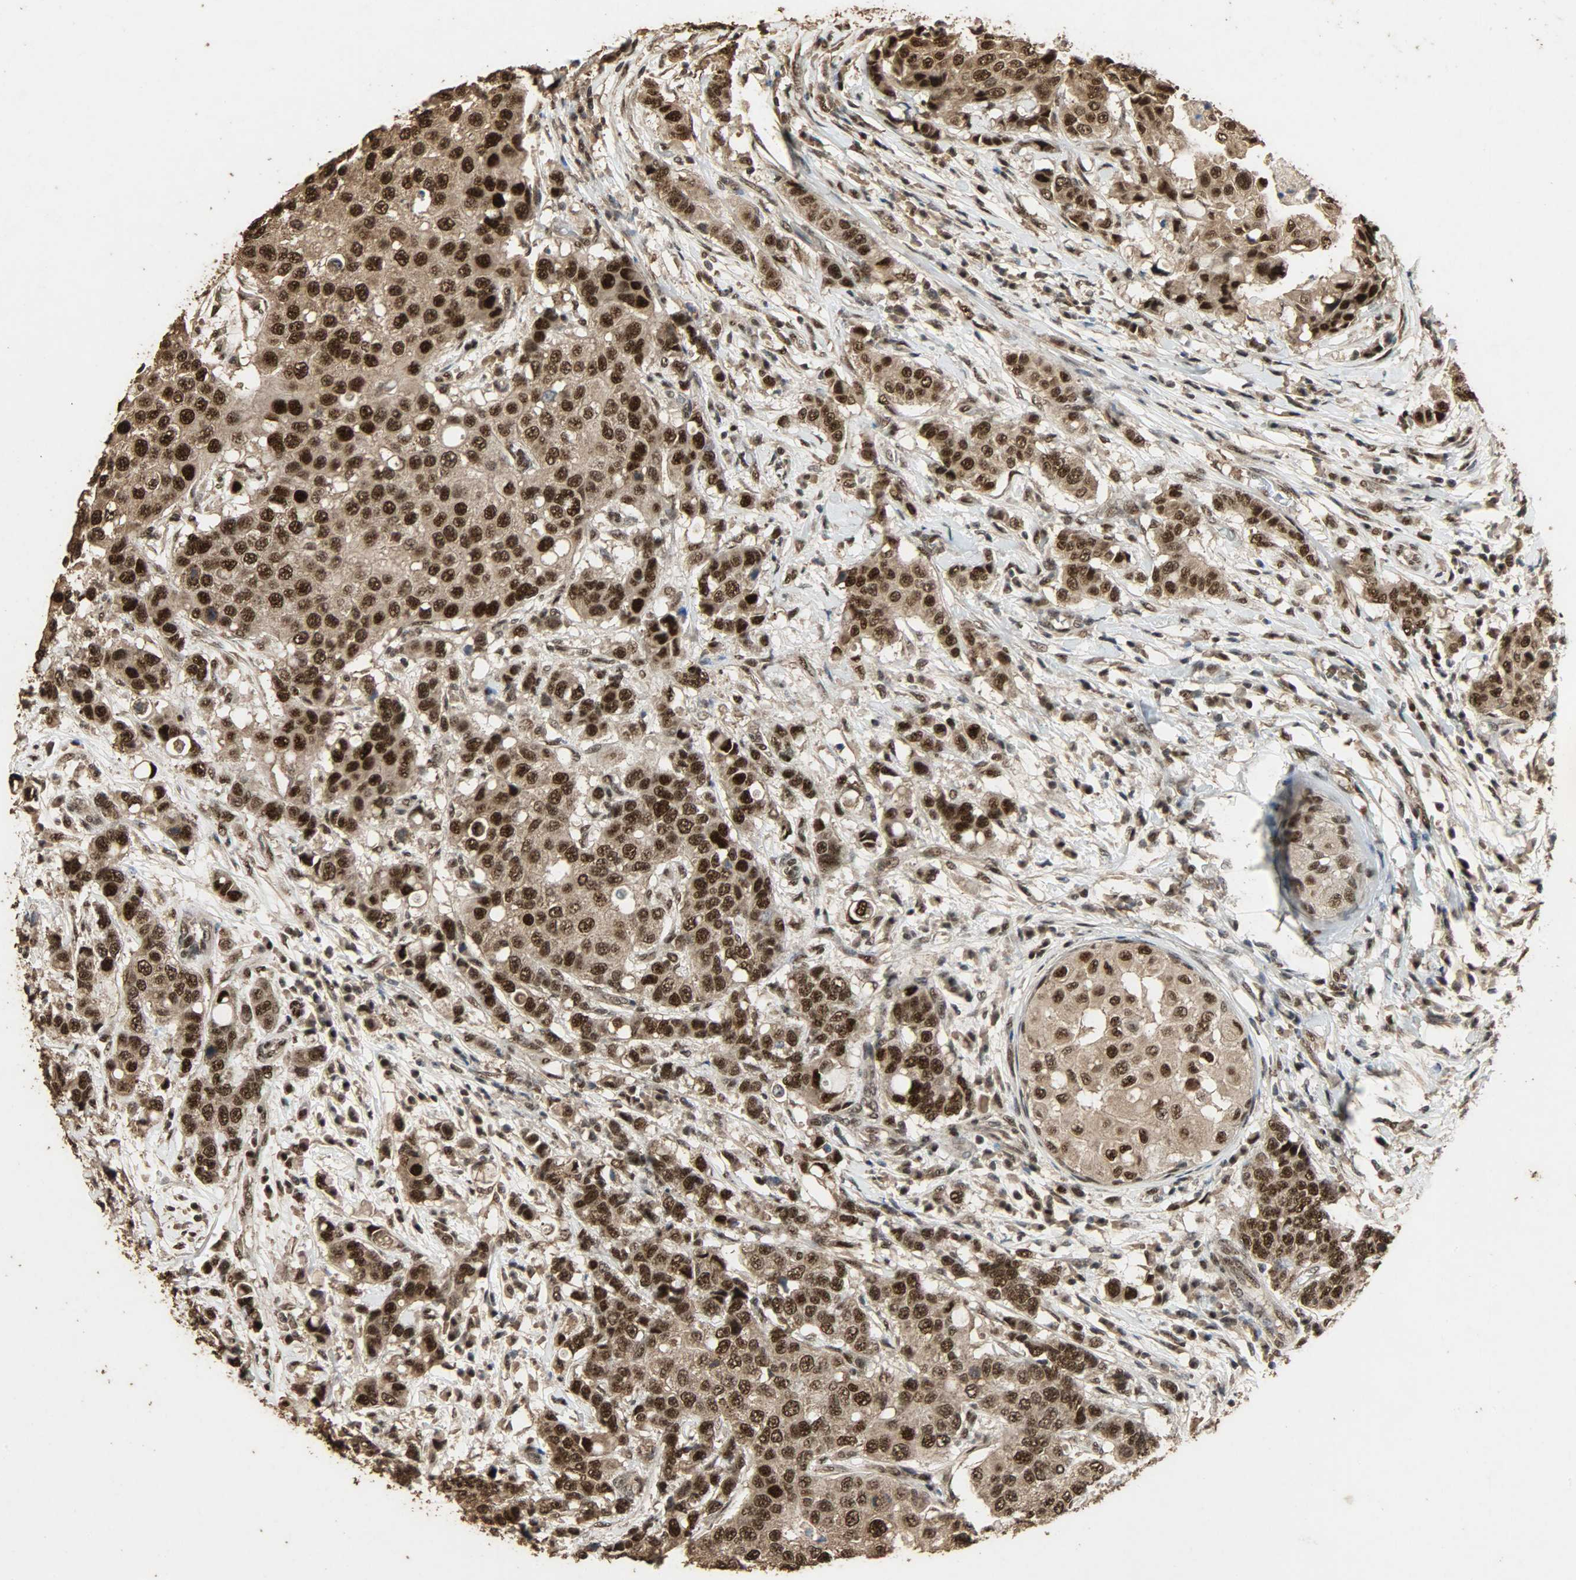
{"staining": {"intensity": "strong", "quantity": ">75%", "location": "cytoplasmic/membranous,nuclear"}, "tissue": "breast cancer", "cell_type": "Tumor cells", "image_type": "cancer", "snomed": [{"axis": "morphology", "description": "Duct carcinoma"}, {"axis": "topography", "description": "Breast"}], "caption": "Human invasive ductal carcinoma (breast) stained for a protein (brown) shows strong cytoplasmic/membranous and nuclear positive expression in approximately >75% of tumor cells.", "gene": "CCNT2", "patient": {"sex": "female", "age": 27}}